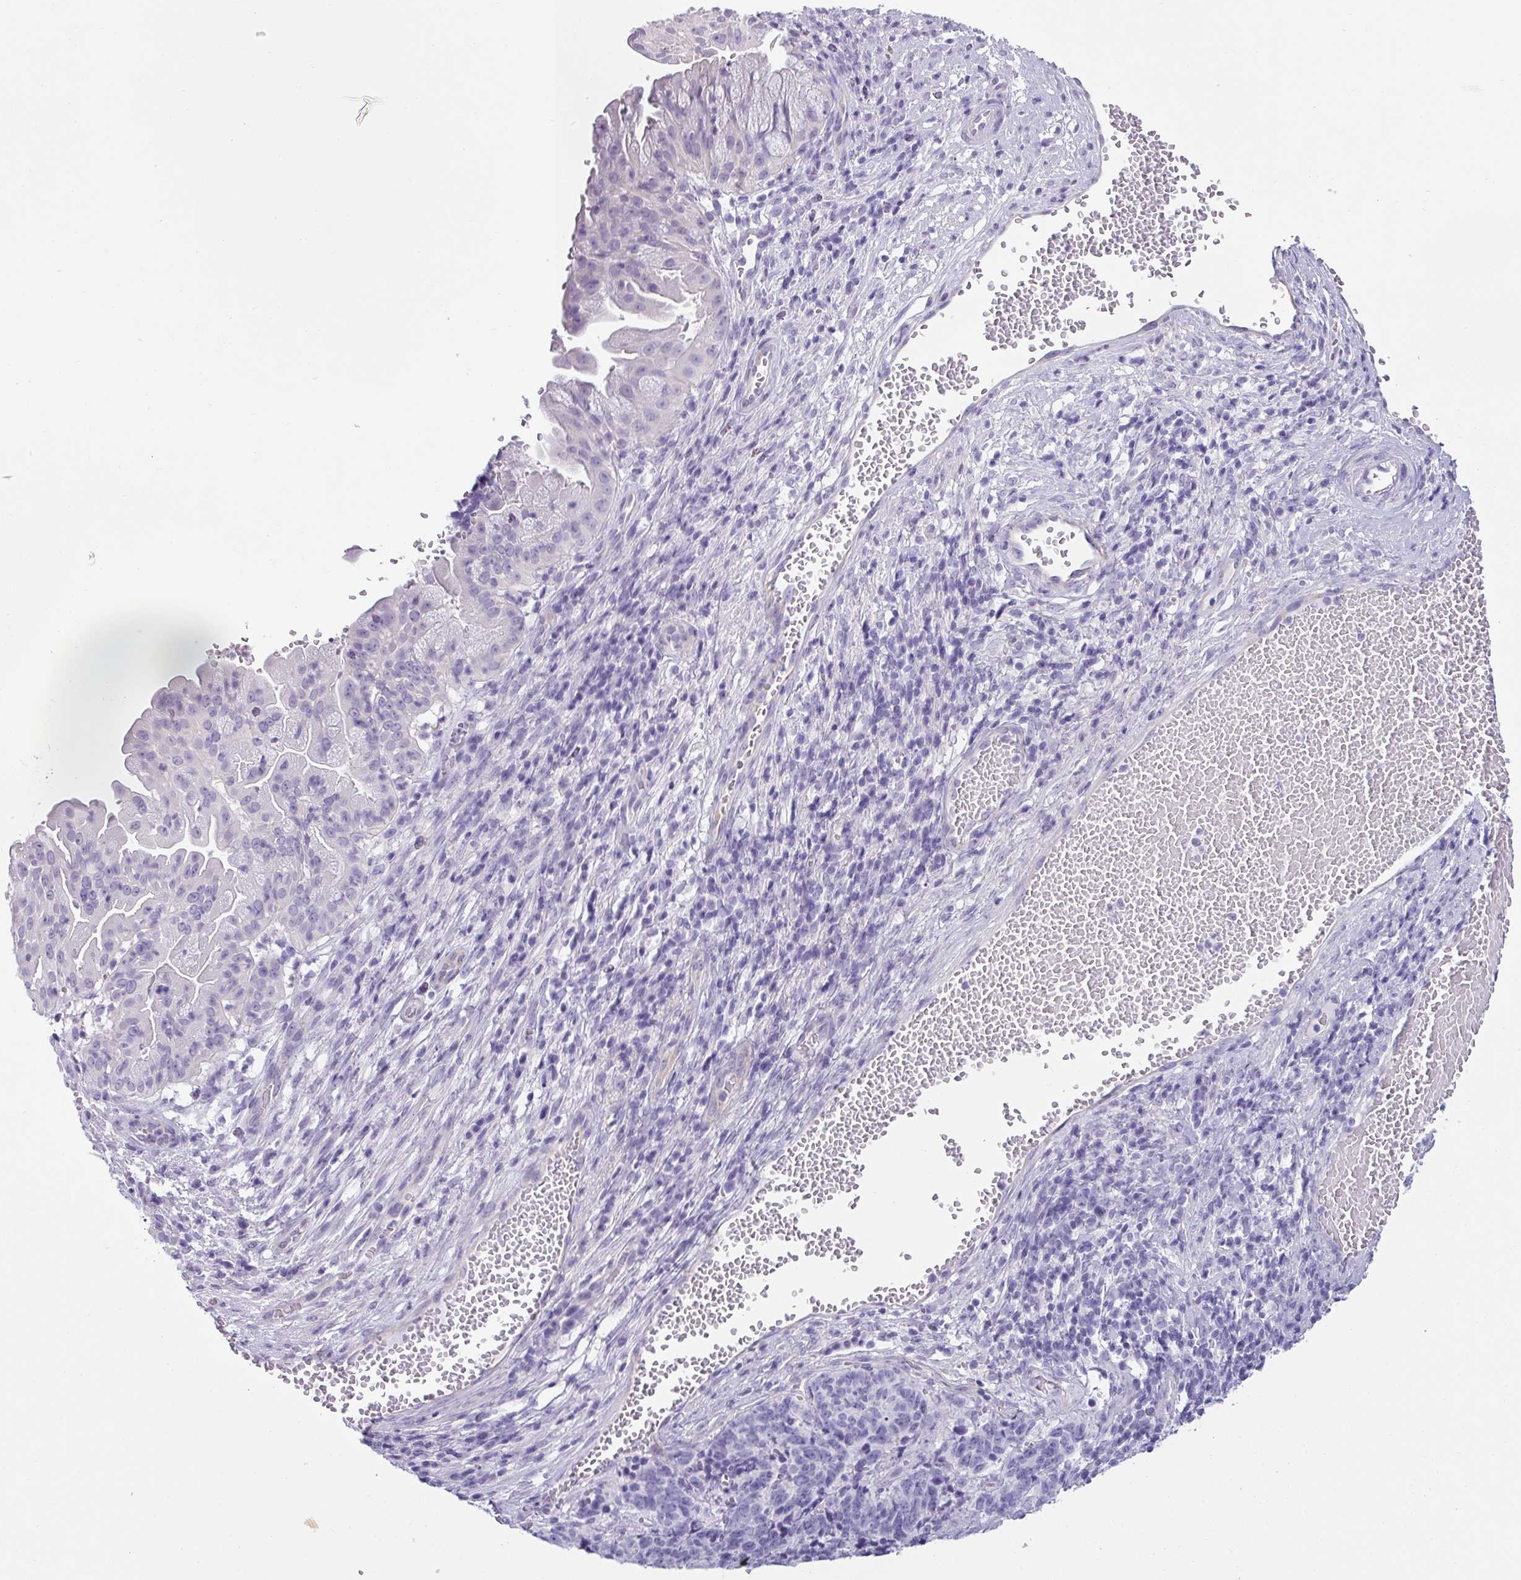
{"staining": {"intensity": "negative", "quantity": "none", "location": "none"}, "tissue": "cervical cancer", "cell_type": "Tumor cells", "image_type": "cancer", "snomed": [{"axis": "morphology", "description": "Squamous cell carcinoma, NOS"}, {"axis": "topography", "description": "Cervix"}], "caption": "IHC photomicrograph of cervical squamous cell carcinoma stained for a protein (brown), which shows no staining in tumor cells.", "gene": "VCY1B", "patient": {"sex": "female", "age": 29}}